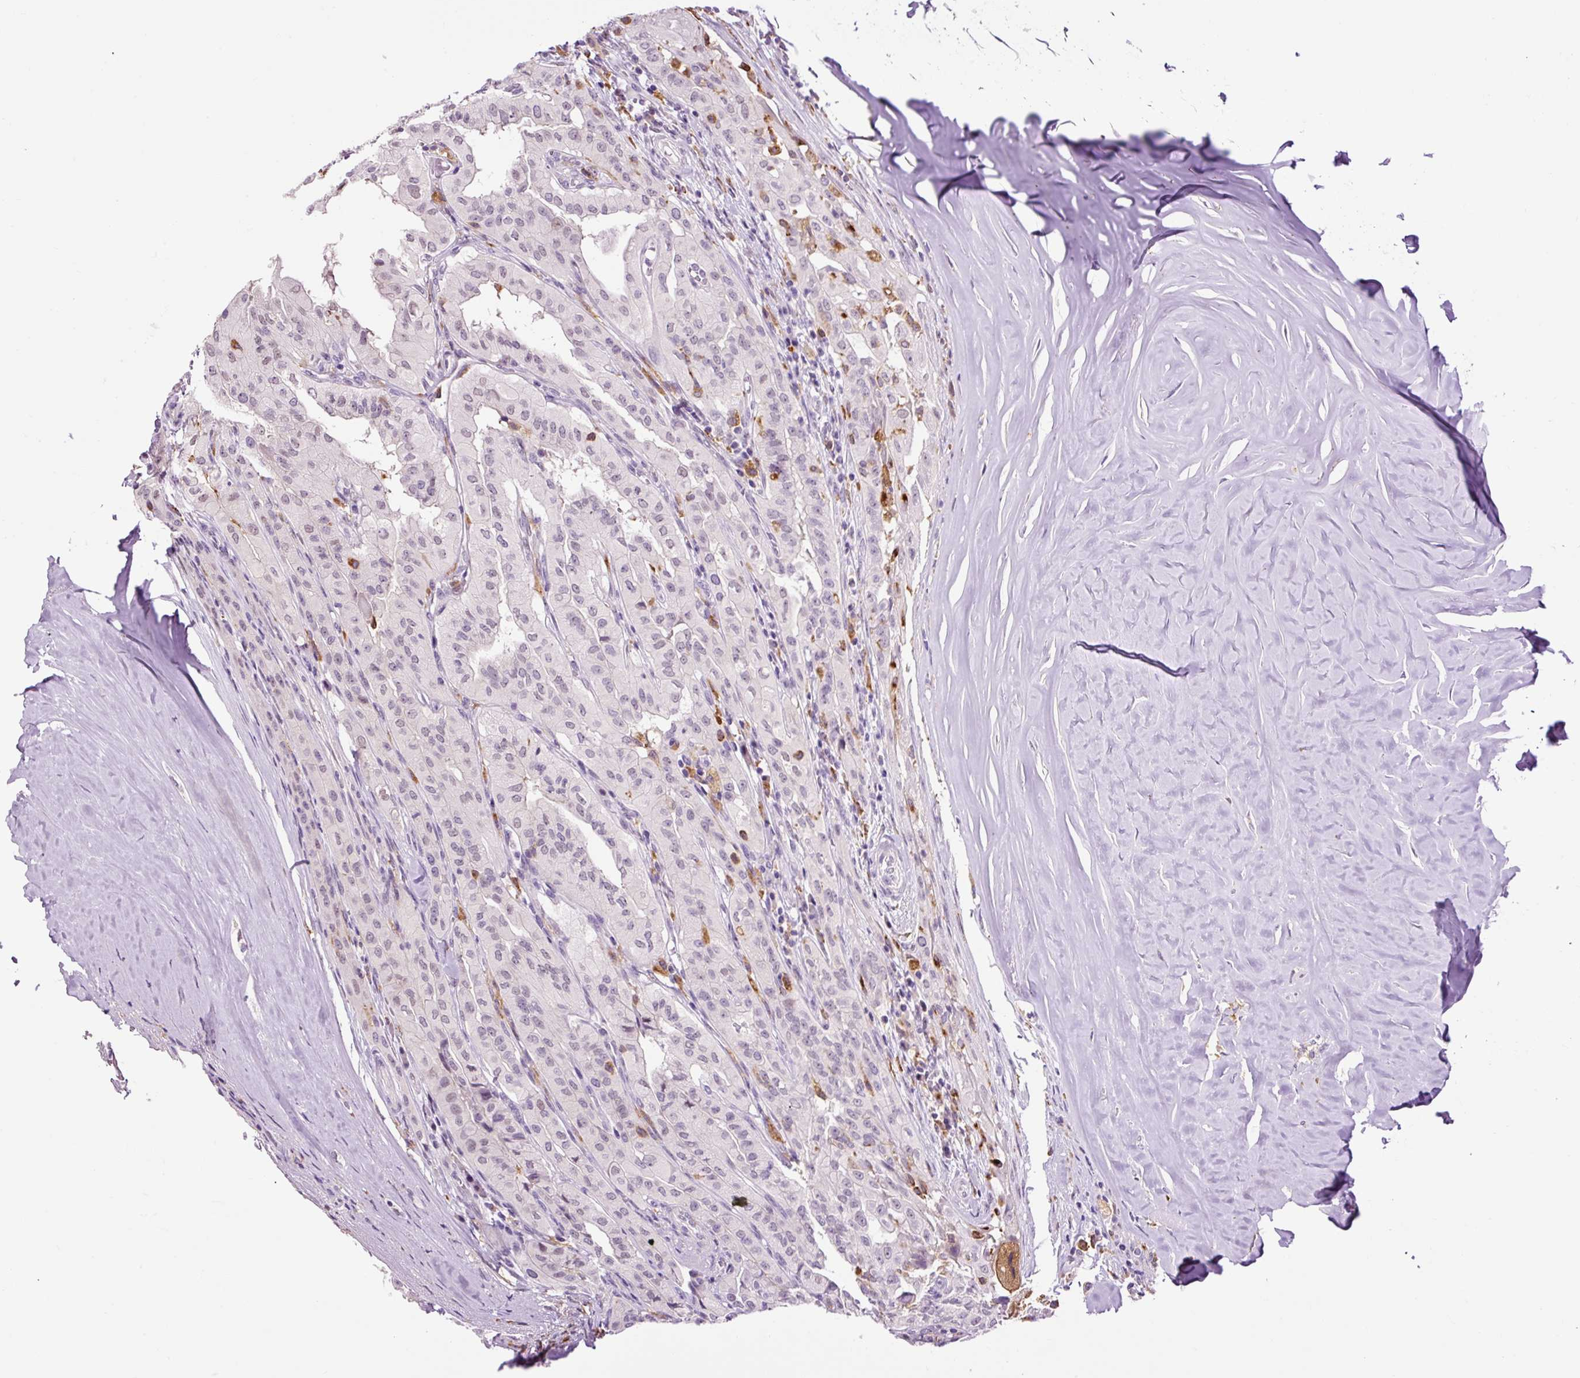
{"staining": {"intensity": "weak", "quantity": "<25%", "location": "nuclear"}, "tissue": "thyroid cancer", "cell_type": "Tumor cells", "image_type": "cancer", "snomed": [{"axis": "morphology", "description": "Papillary adenocarcinoma, NOS"}, {"axis": "topography", "description": "Thyroid gland"}], "caption": "Immunohistochemistry image of neoplastic tissue: thyroid cancer stained with DAB (3,3'-diaminobenzidine) exhibits no significant protein expression in tumor cells.", "gene": "LY86", "patient": {"sex": "female", "age": 59}}